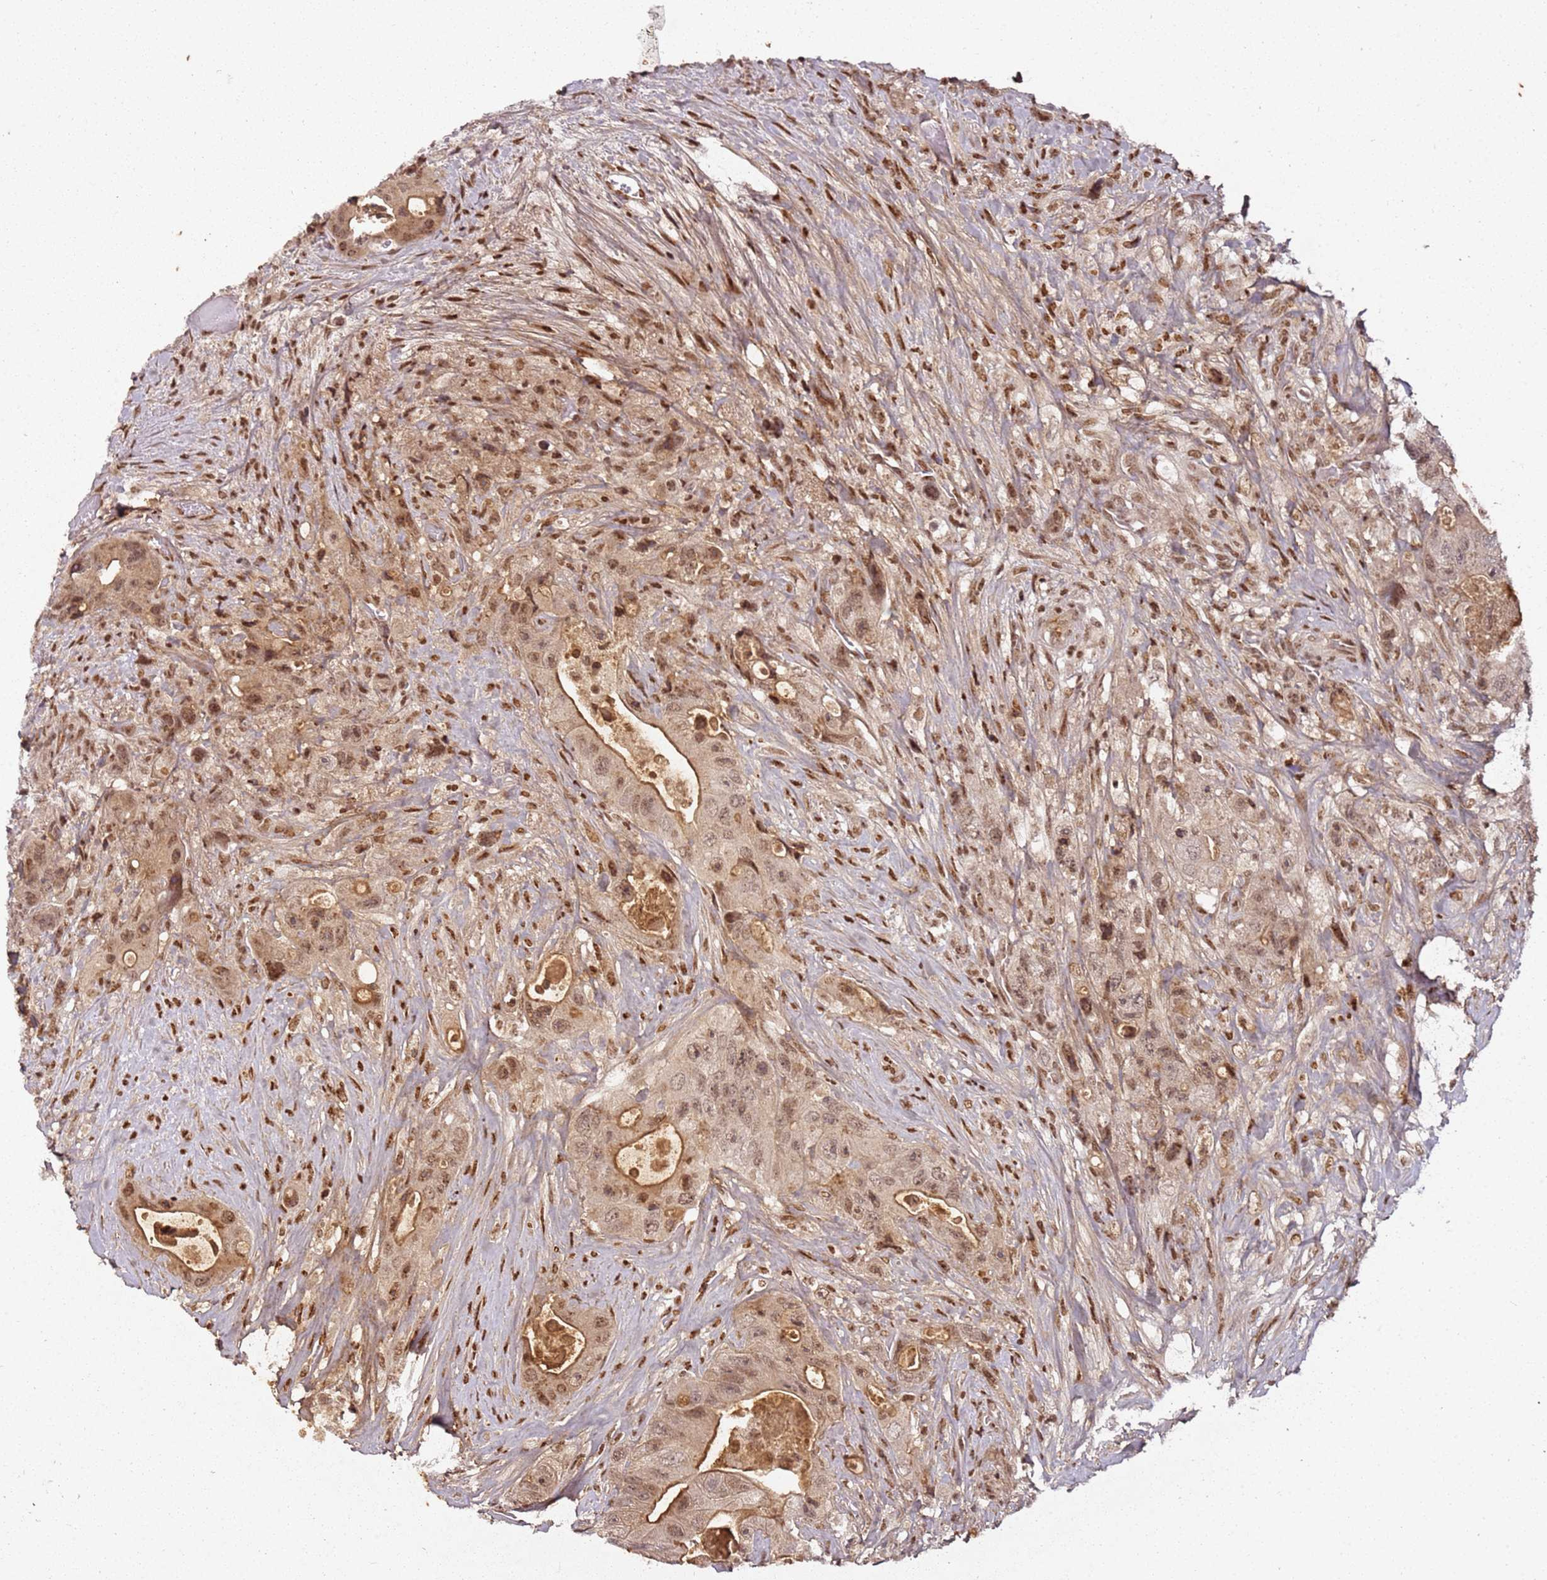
{"staining": {"intensity": "moderate", "quantity": ">75%", "location": "cytoplasmic/membranous,nuclear"}, "tissue": "colorectal cancer", "cell_type": "Tumor cells", "image_type": "cancer", "snomed": [{"axis": "morphology", "description": "Adenocarcinoma, NOS"}, {"axis": "topography", "description": "Colon"}], "caption": "This photomicrograph shows immunohistochemistry (IHC) staining of colorectal cancer, with medium moderate cytoplasmic/membranous and nuclear staining in about >75% of tumor cells.", "gene": "COL1A2", "patient": {"sex": "female", "age": 46}}